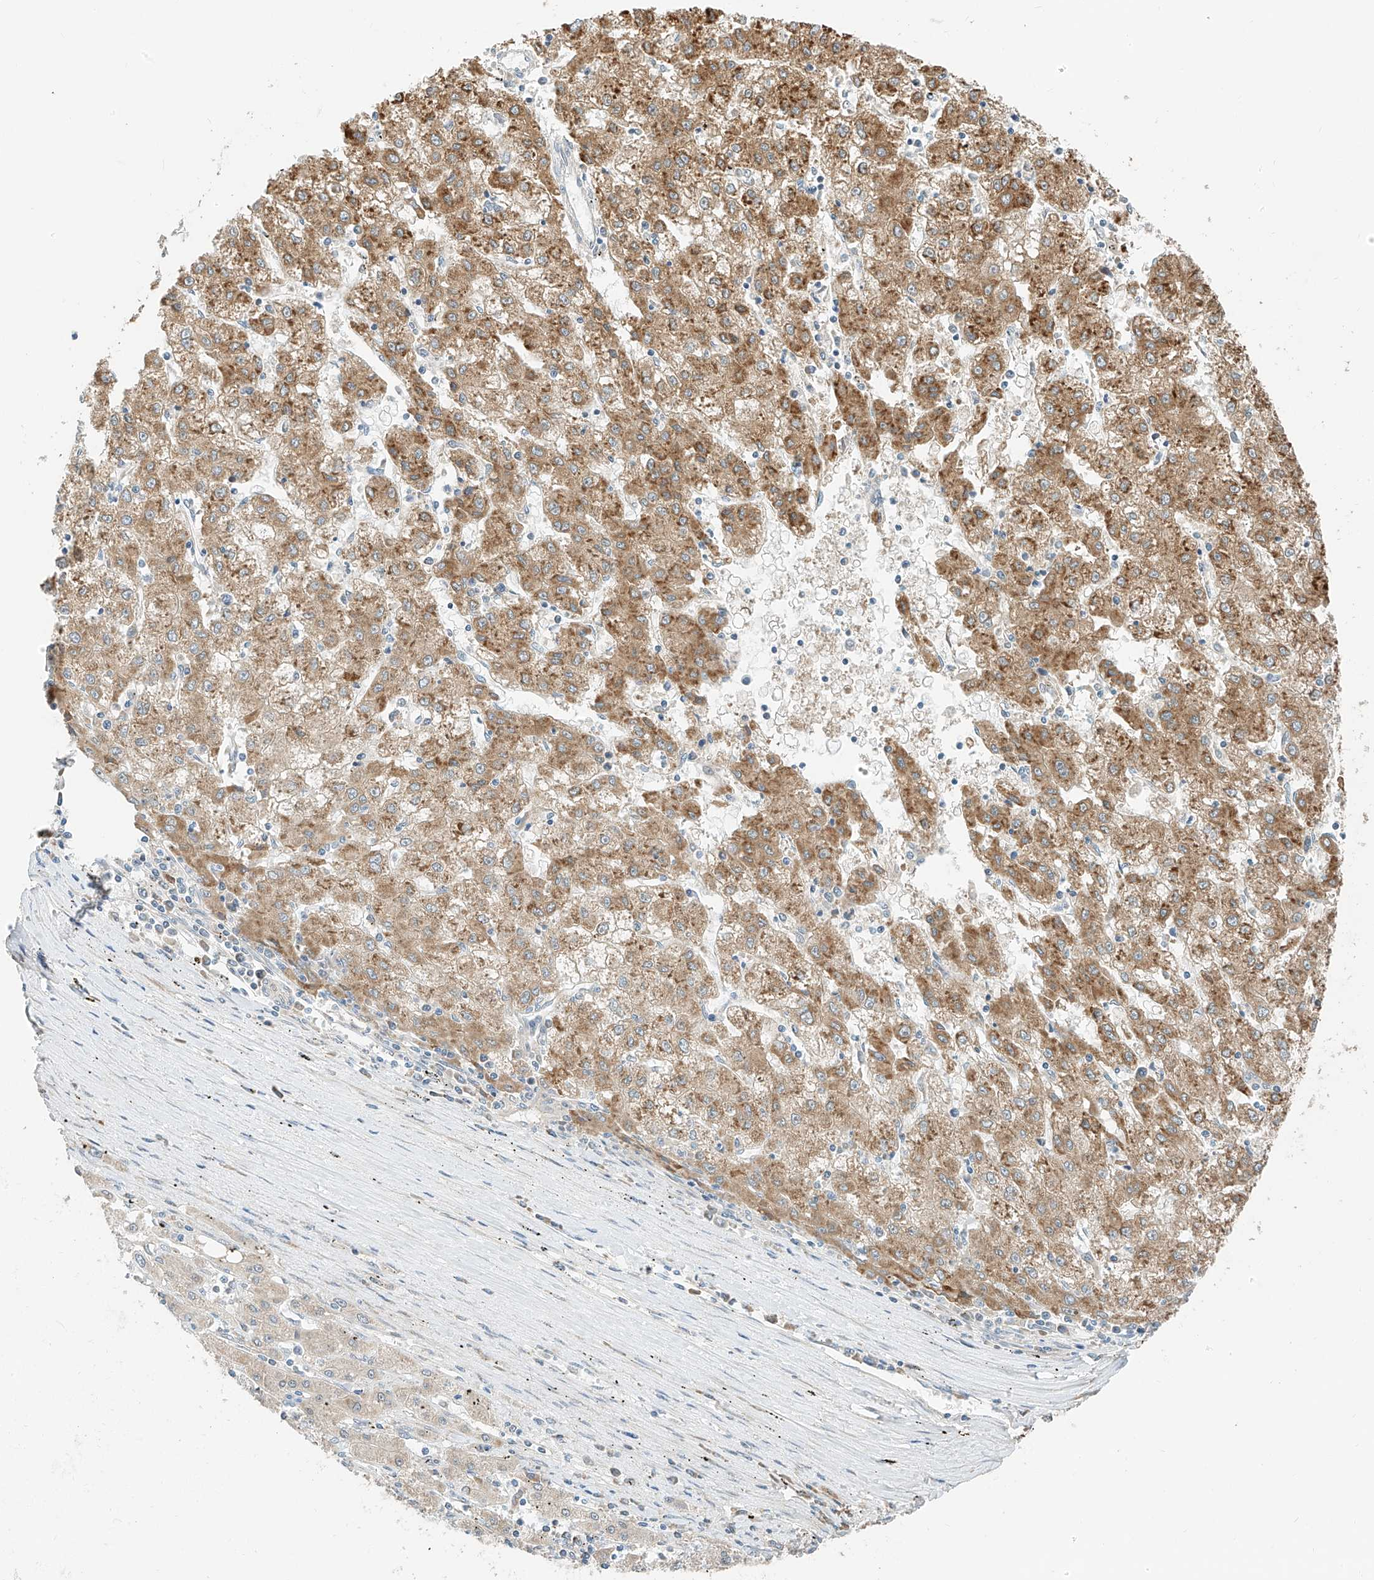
{"staining": {"intensity": "moderate", "quantity": ">75%", "location": "cytoplasmic/membranous"}, "tissue": "liver cancer", "cell_type": "Tumor cells", "image_type": "cancer", "snomed": [{"axis": "morphology", "description": "Carcinoma, Hepatocellular, NOS"}, {"axis": "topography", "description": "Liver"}], "caption": "Liver hepatocellular carcinoma was stained to show a protein in brown. There is medium levels of moderate cytoplasmic/membranous positivity in about >75% of tumor cells.", "gene": "PPA2", "patient": {"sex": "male", "age": 72}}